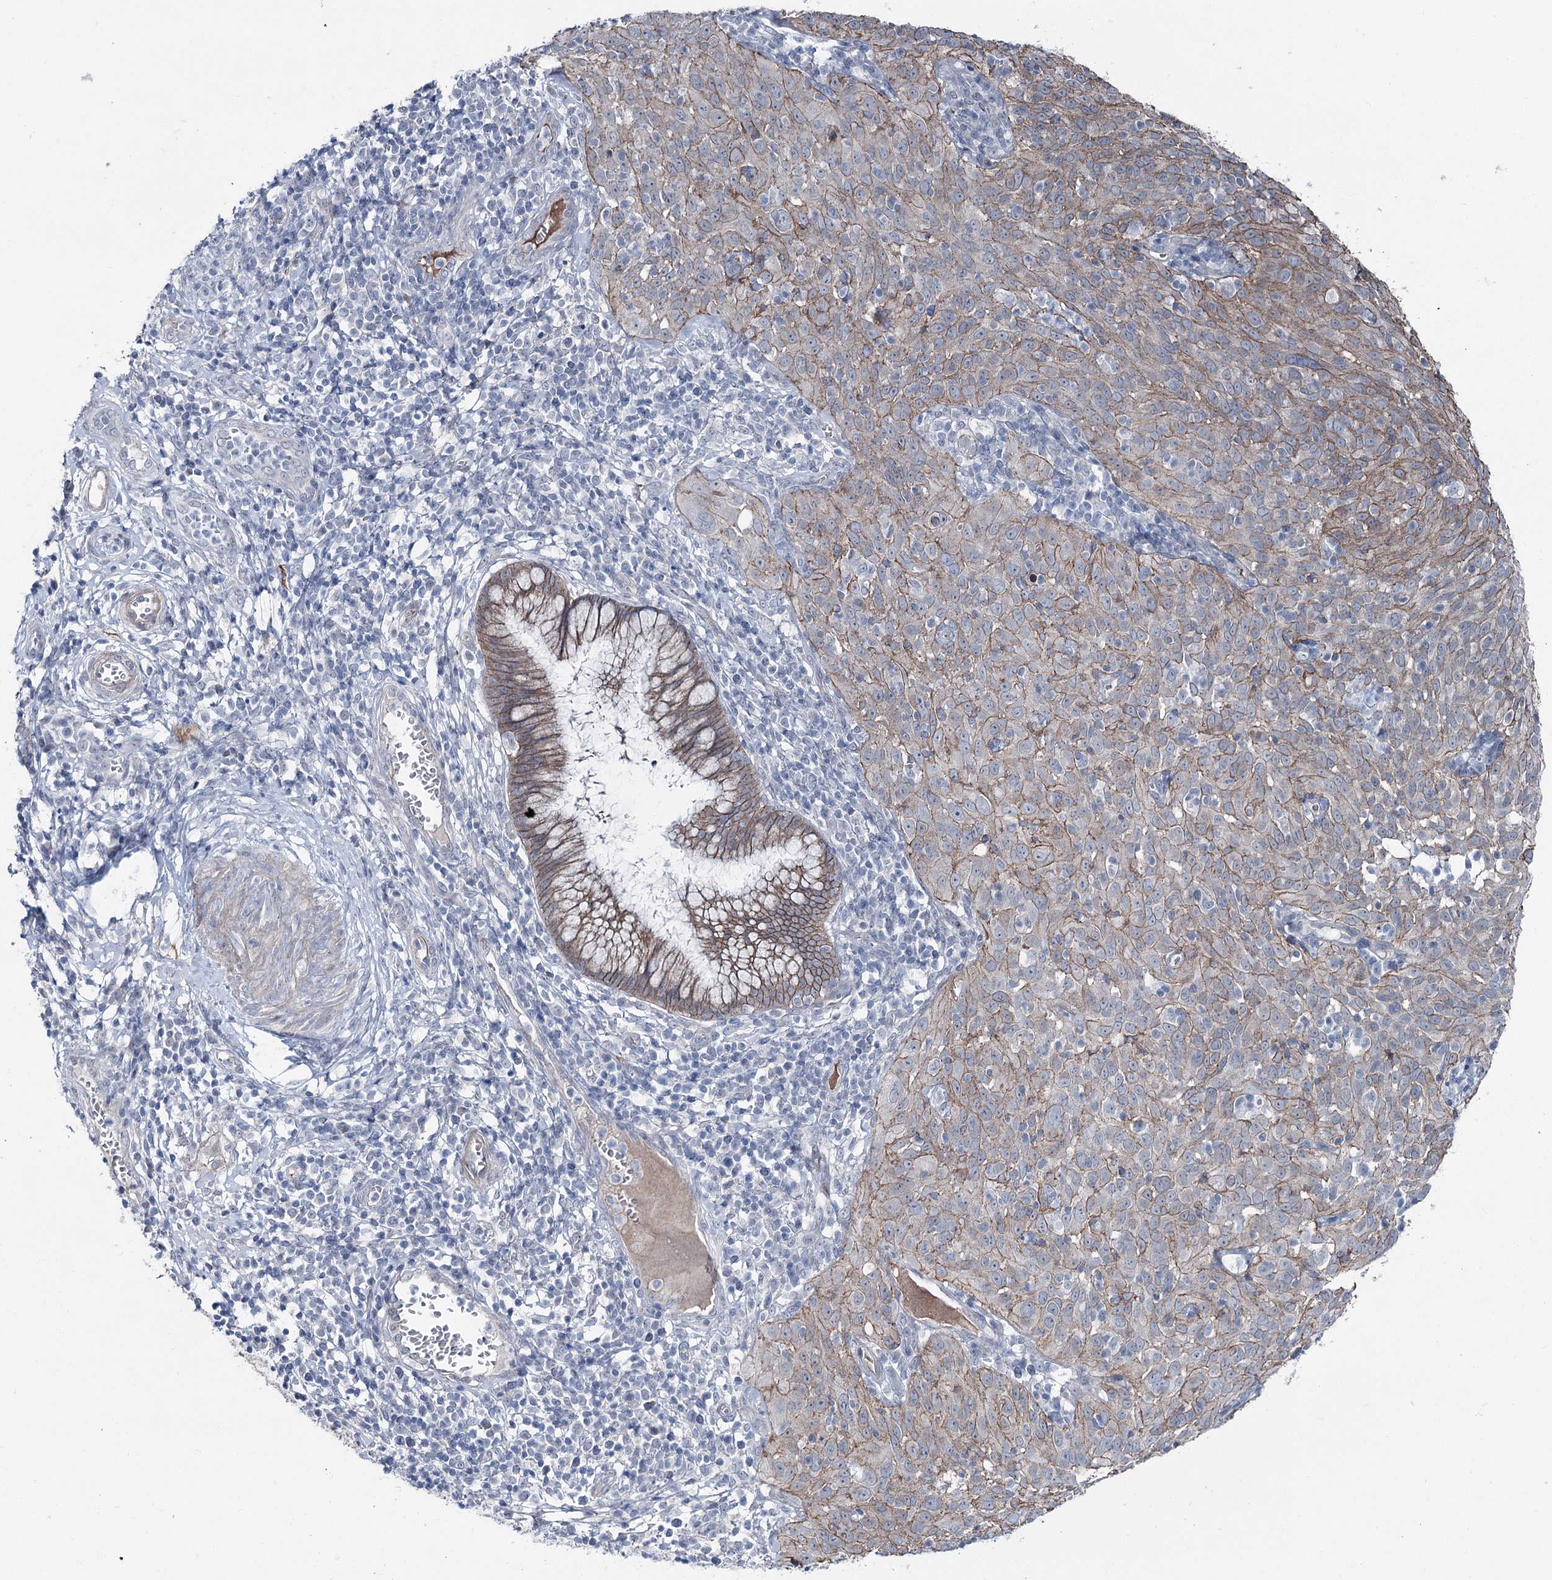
{"staining": {"intensity": "weak", "quantity": ">75%", "location": "cytoplasmic/membranous"}, "tissue": "cervical cancer", "cell_type": "Tumor cells", "image_type": "cancer", "snomed": [{"axis": "morphology", "description": "Squamous cell carcinoma, NOS"}, {"axis": "topography", "description": "Cervix"}], "caption": "This histopathology image exhibits immunohistochemistry staining of cervical cancer, with low weak cytoplasmic/membranous positivity in approximately >75% of tumor cells.", "gene": "FAM120B", "patient": {"sex": "female", "age": 31}}